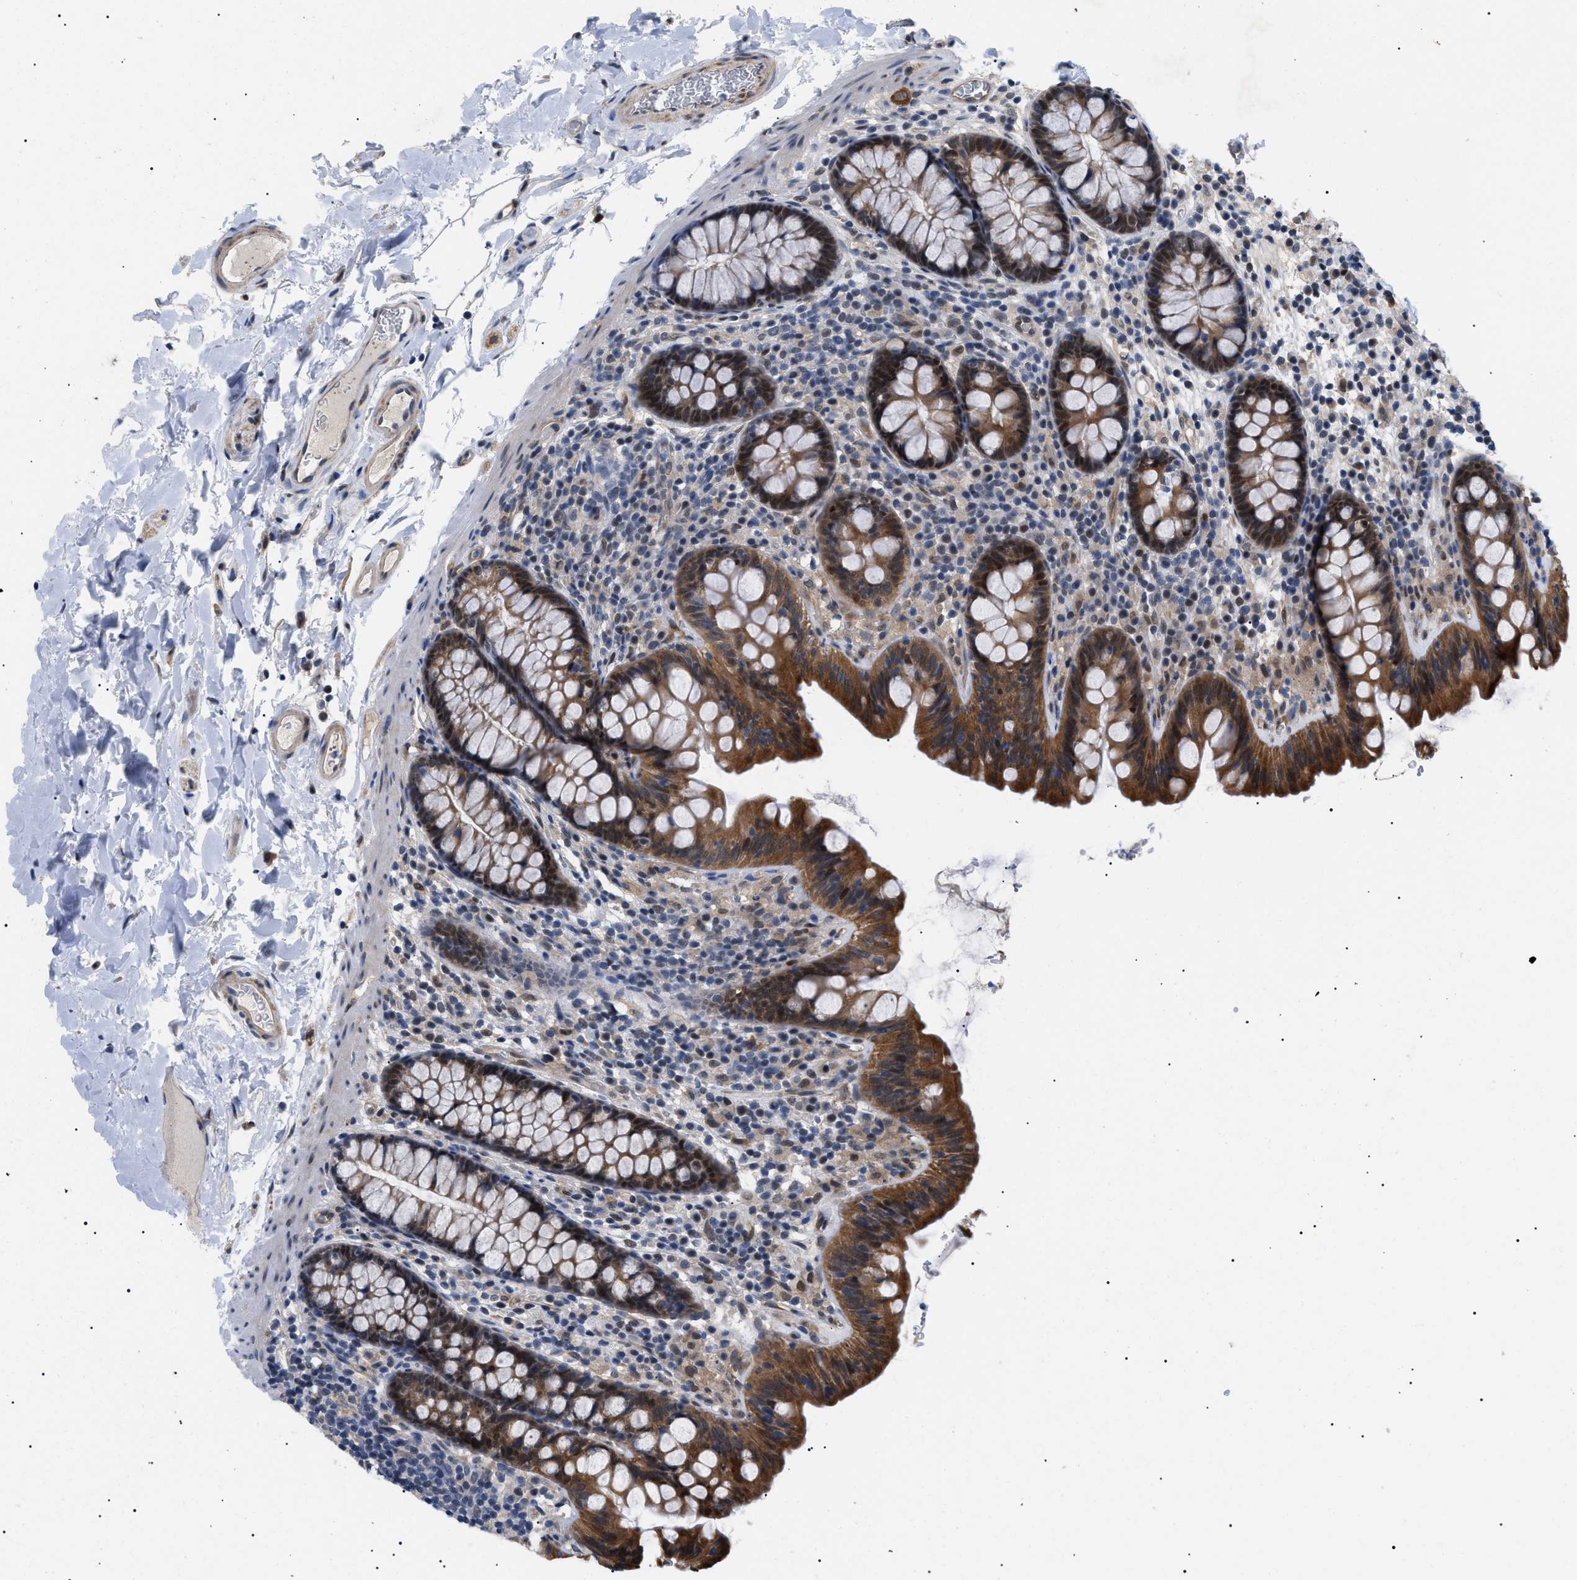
{"staining": {"intensity": "weak", "quantity": "25%-75%", "location": "cytoplasmic/membranous"}, "tissue": "colon", "cell_type": "Endothelial cells", "image_type": "normal", "snomed": [{"axis": "morphology", "description": "Normal tissue, NOS"}, {"axis": "topography", "description": "Colon"}], "caption": "A histopathology image of human colon stained for a protein reveals weak cytoplasmic/membranous brown staining in endothelial cells. (DAB = brown stain, brightfield microscopy at high magnification).", "gene": "GARRE1", "patient": {"sex": "female", "age": 80}}